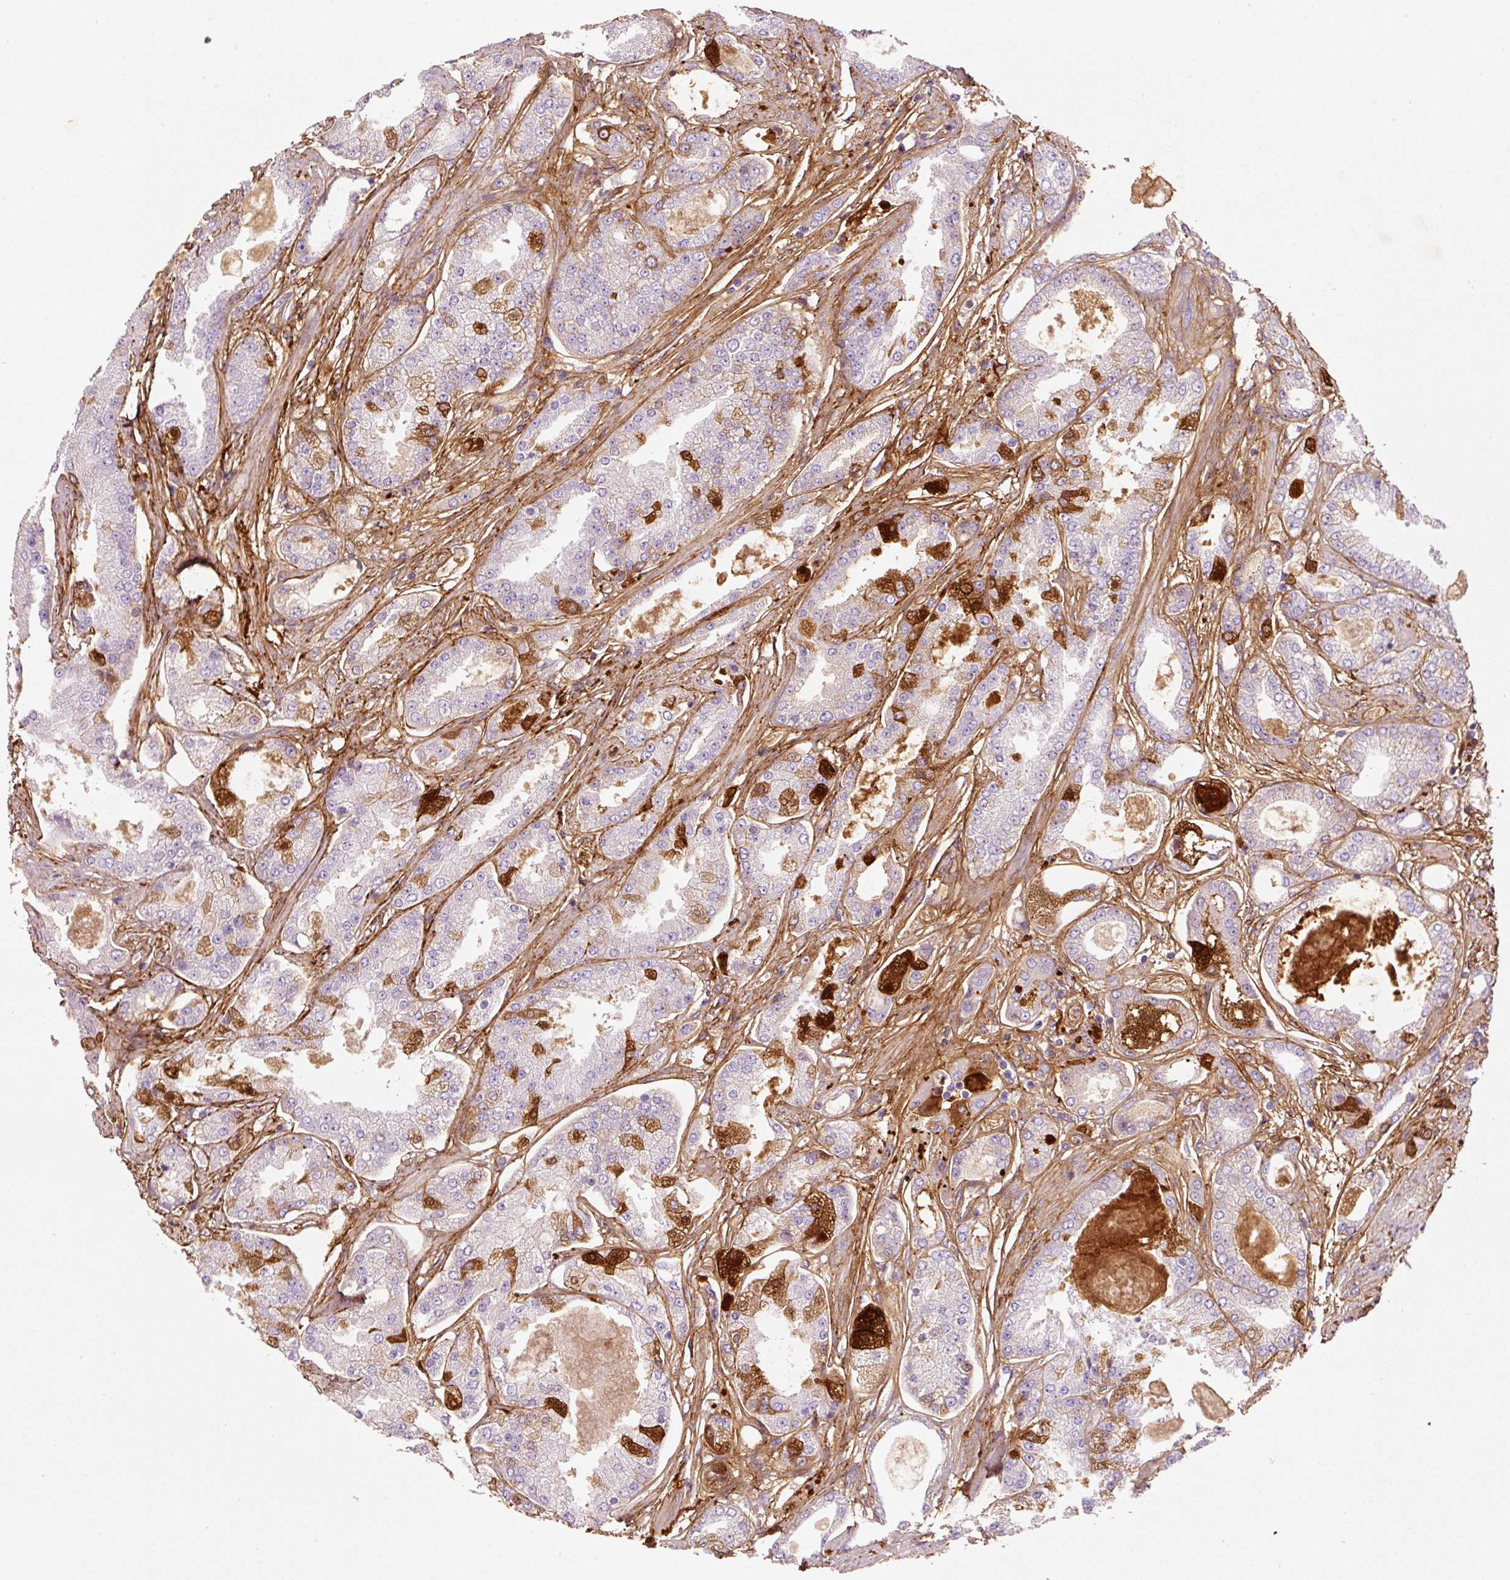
{"staining": {"intensity": "strong", "quantity": "<25%", "location": "cytoplasmic/membranous"}, "tissue": "prostate cancer", "cell_type": "Tumor cells", "image_type": "cancer", "snomed": [{"axis": "morphology", "description": "Adenocarcinoma, High grade"}, {"axis": "topography", "description": "Prostate"}], "caption": "About <25% of tumor cells in prostate cancer demonstrate strong cytoplasmic/membranous protein staining as visualized by brown immunohistochemical staining.", "gene": "MFAP4", "patient": {"sex": "male", "age": 69}}